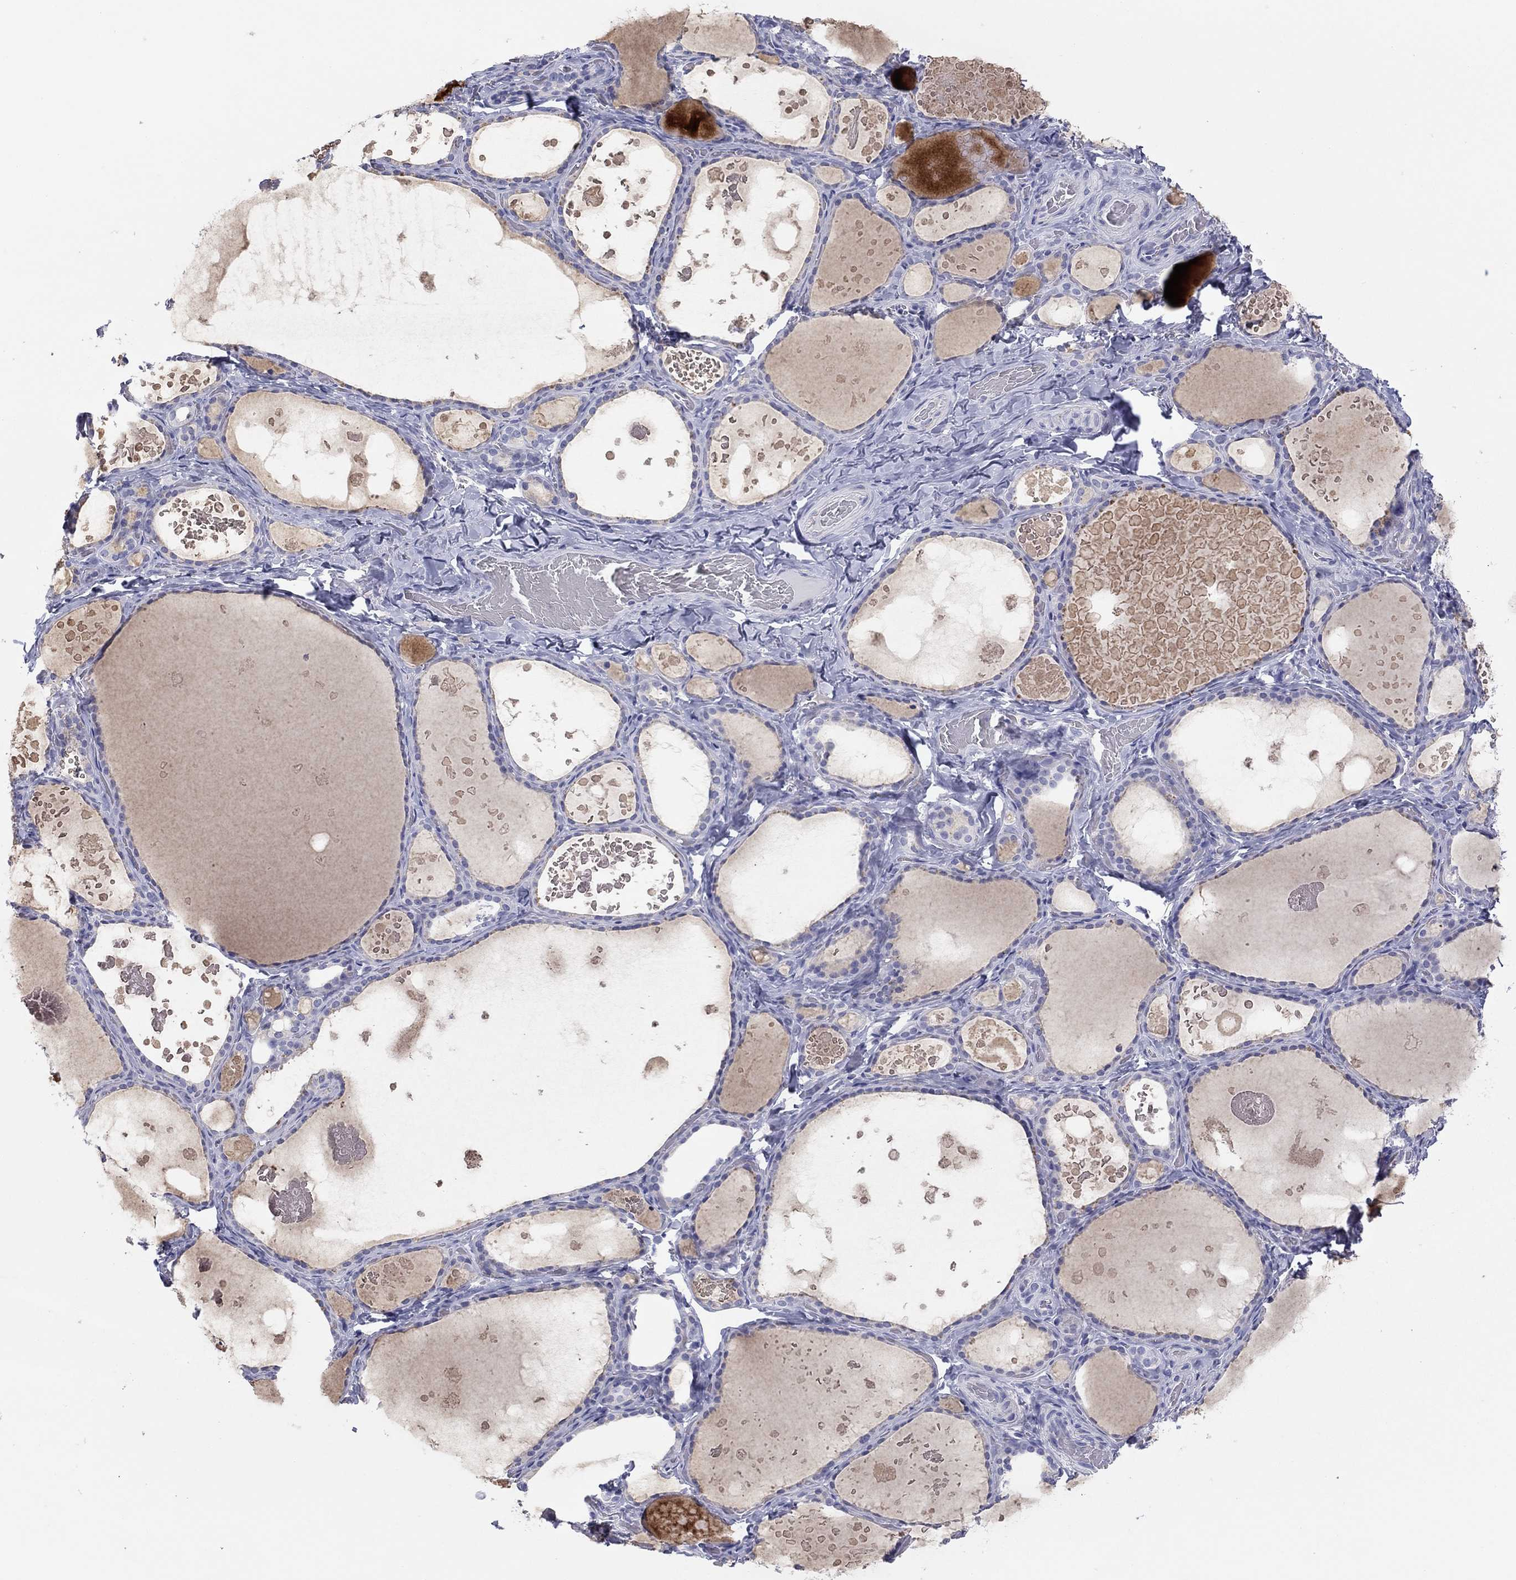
{"staining": {"intensity": "negative", "quantity": "none", "location": "none"}, "tissue": "thyroid gland", "cell_type": "Glandular cells", "image_type": "normal", "snomed": [{"axis": "morphology", "description": "Normal tissue, NOS"}, {"axis": "topography", "description": "Thyroid gland"}], "caption": "The histopathology image displays no staining of glandular cells in normal thyroid gland.", "gene": "CPNE6", "patient": {"sex": "female", "age": 56}}